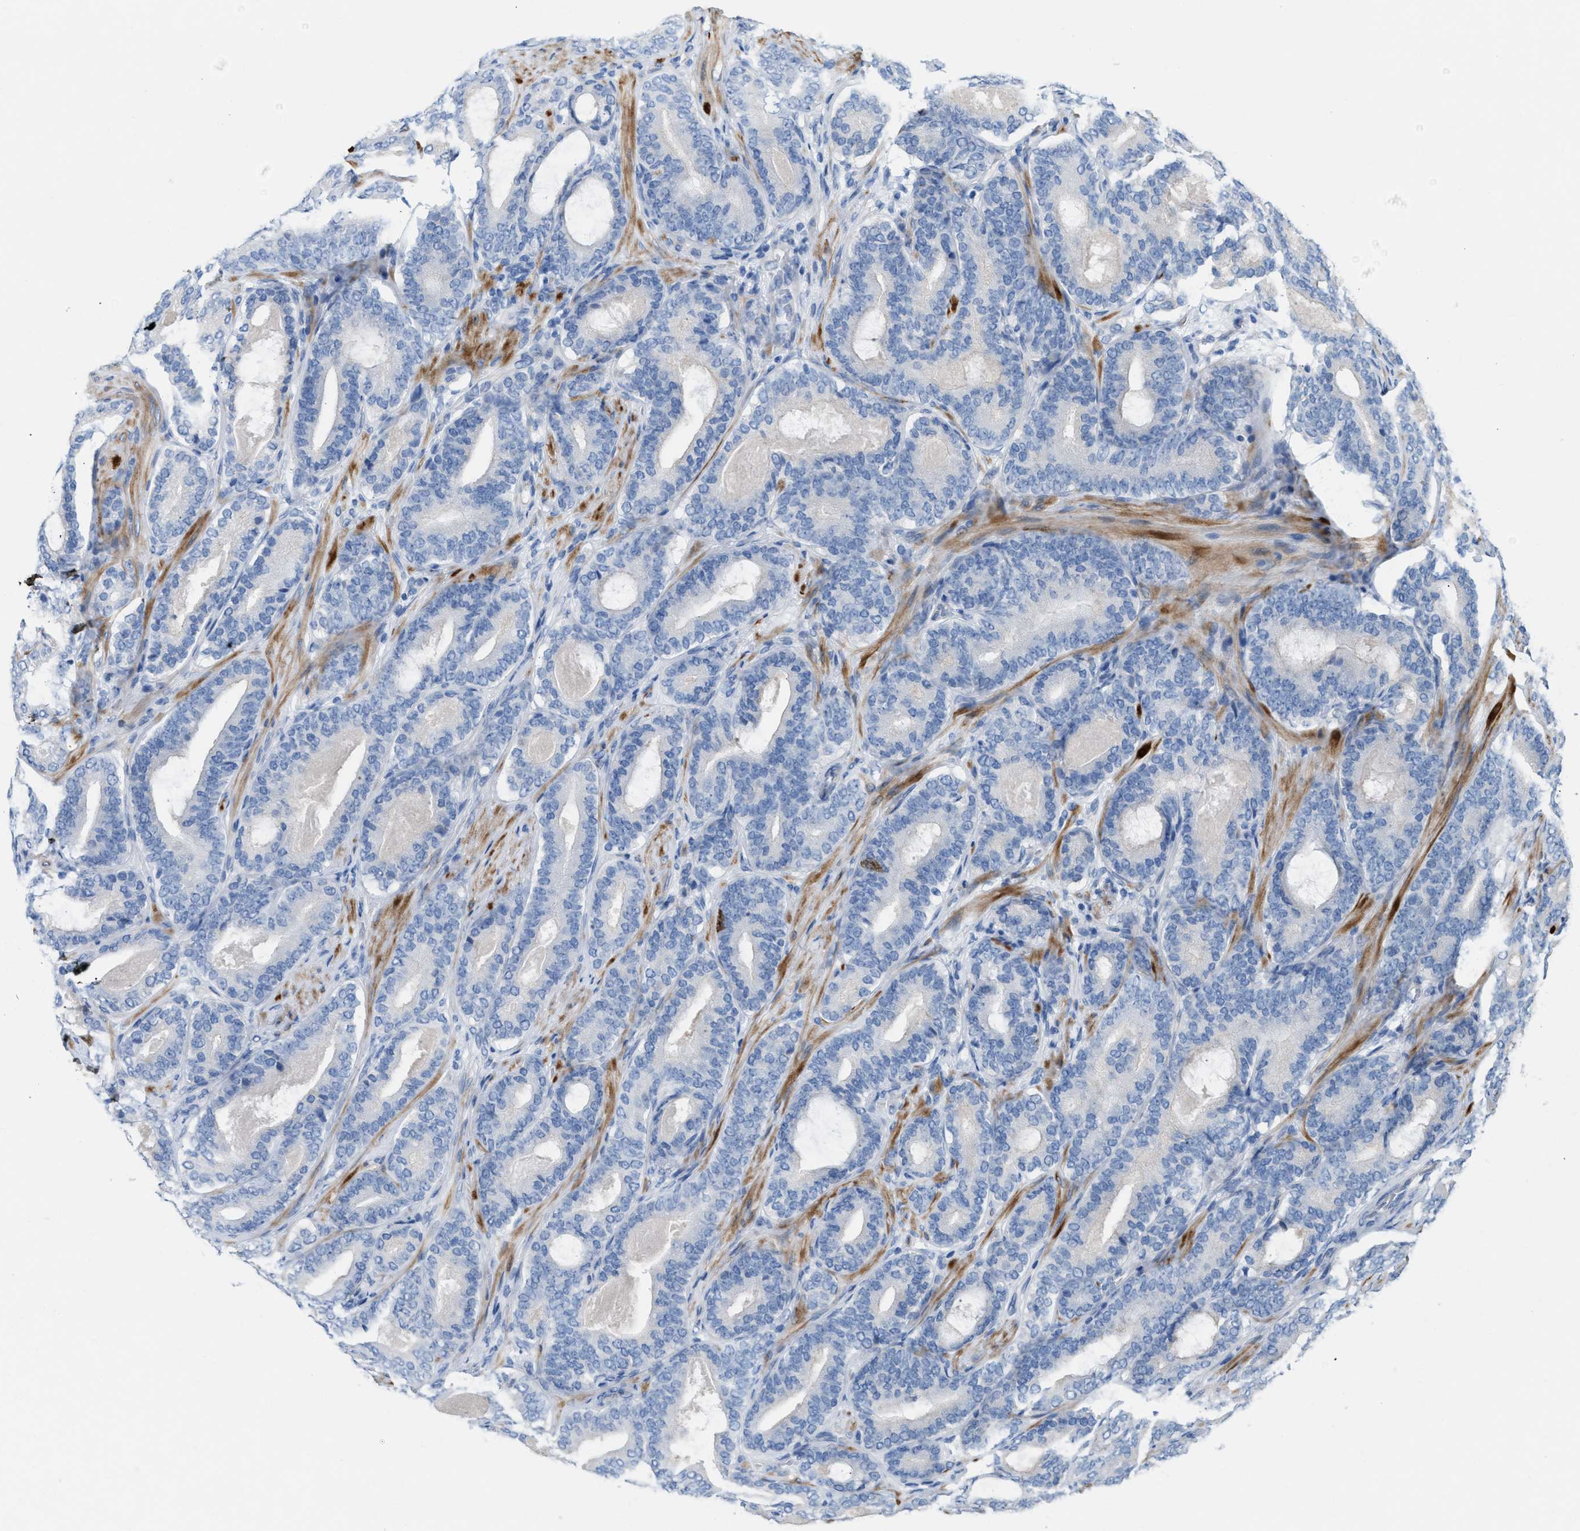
{"staining": {"intensity": "negative", "quantity": "none", "location": "none"}, "tissue": "prostate cancer", "cell_type": "Tumor cells", "image_type": "cancer", "snomed": [{"axis": "morphology", "description": "Adenocarcinoma, High grade"}, {"axis": "topography", "description": "Prostate"}], "caption": "A micrograph of human high-grade adenocarcinoma (prostate) is negative for staining in tumor cells.", "gene": "MPP3", "patient": {"sex": "male", "age": 60}}